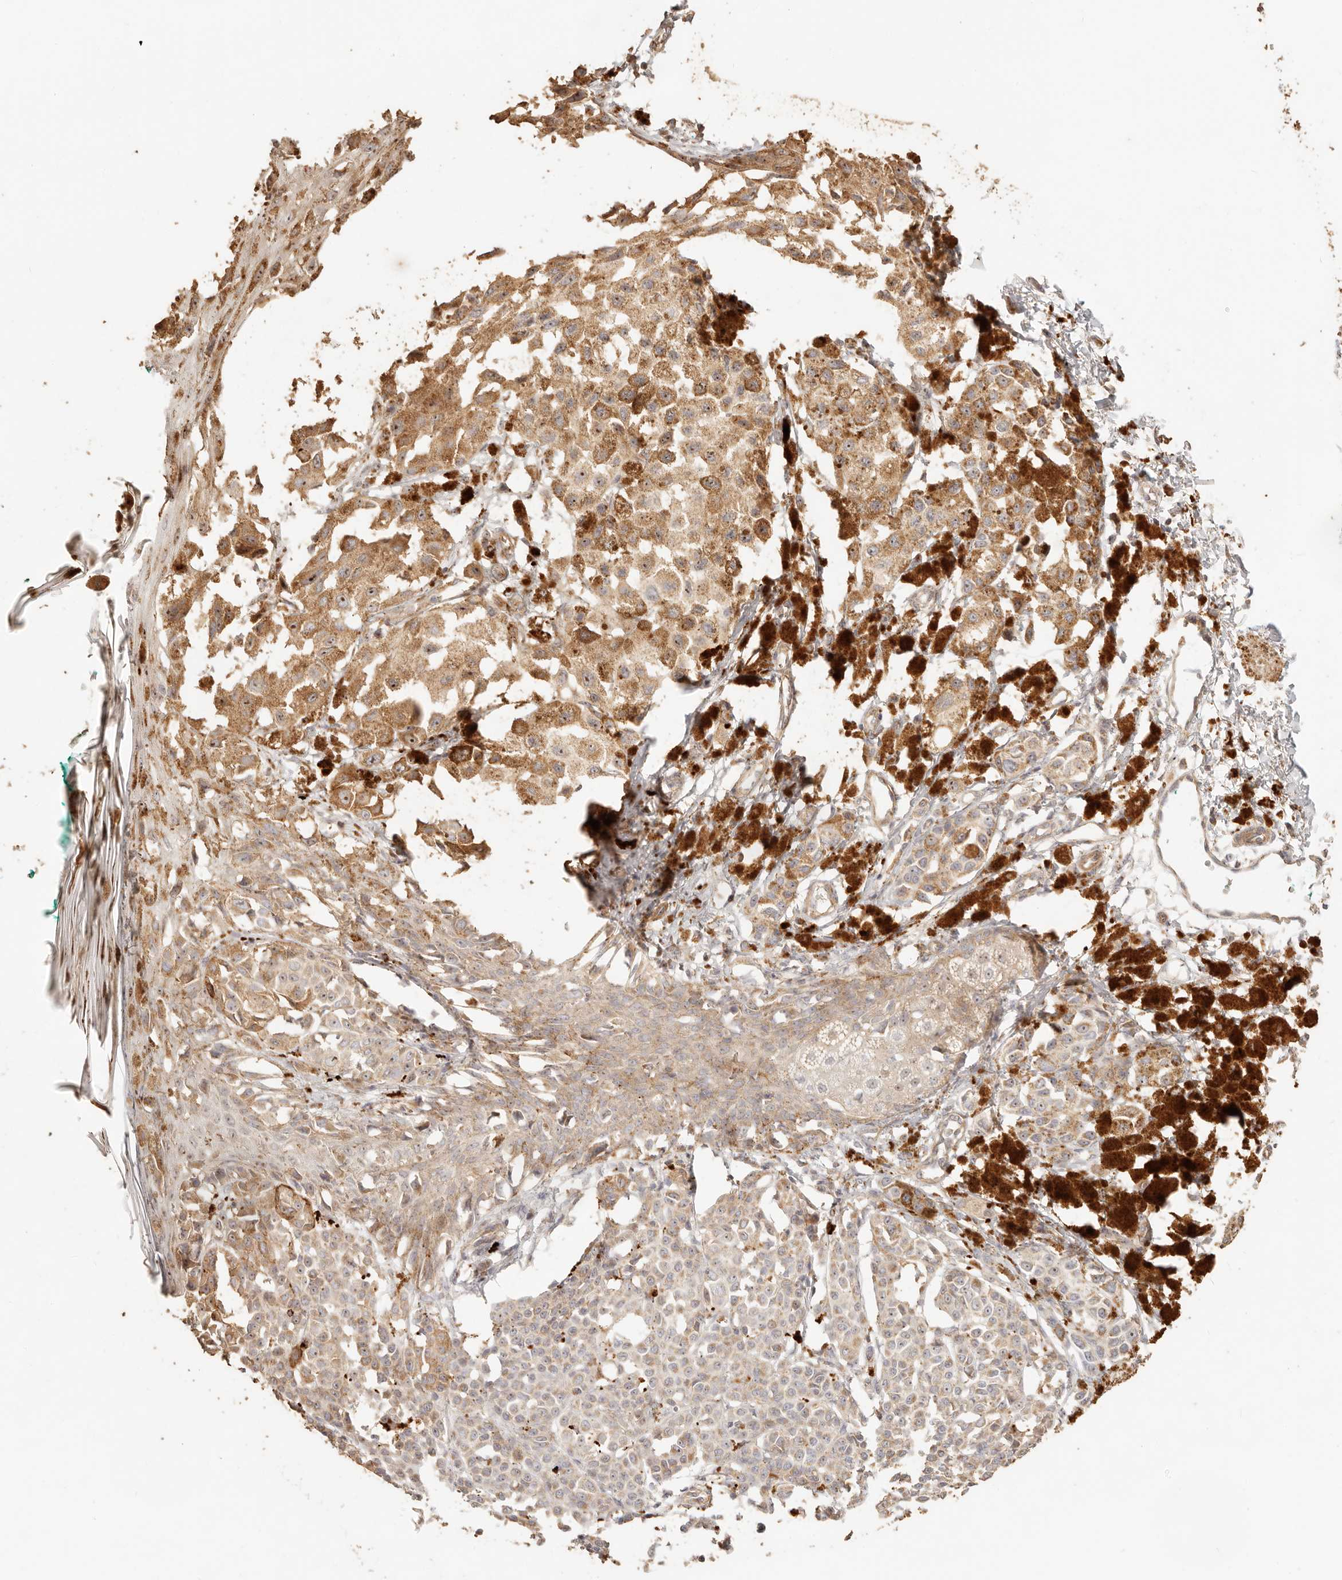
{"staining": {"intensity": "moderate", "quantity": "25%-75%", "location": "cytoplasmic/membranous,nuclear"}, "tissue": "melanoma", "cell_type": "Tumor cells", "image_type": "cancer", "snomed": [{"axis": "morphology", "description": "Malignant melanoma, NOS"}, {"axis": "topography", "description": "Skin of leg"}], "caption": "DAB (3,3'-diaminobenzidine) immunohistochemical staining of human malignant melanoma reveals moderate cytoplasmic/membranous and nuclear protein expression in approximately 25%-75% of tumor cells. Immunohistochemistry stains the protein in brown and the nuclei are stained blue.", "gene": "PTPN22", "patient": {"sex": "female", "age": 72}}